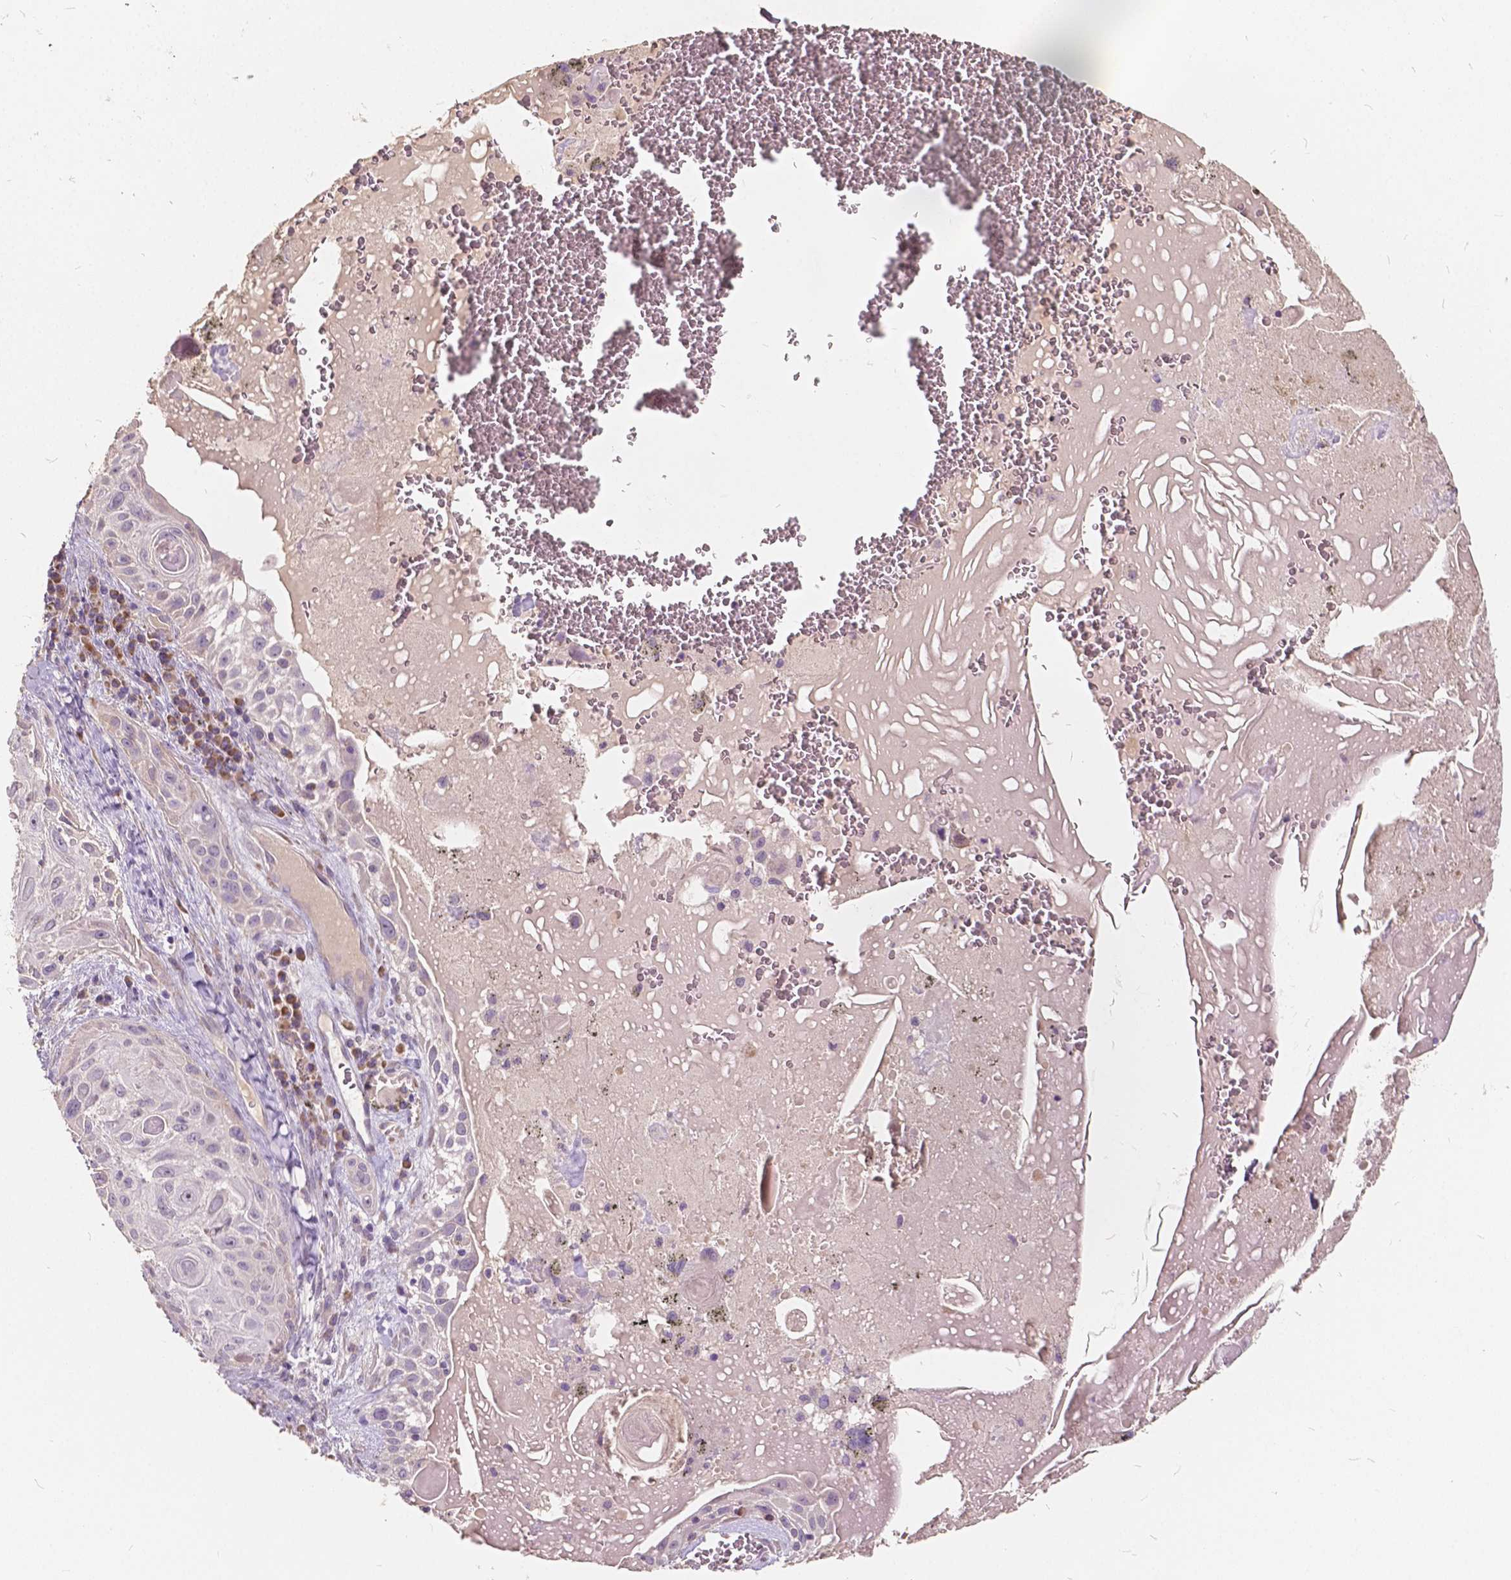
{"staining": {"intensity": "negative", "quantity": "none", "location": "none"}, "tissue": "lung cancer", "cell_type": "Tumor cells", "image_type": "cancer", "snomed": [{"axis": "morphology", "description": "Squamous cell carcinoma, NOS"}, {"axis": "topography", "description": "Lung"}], "caption": "Immunohistochemistry image of lung squamous cell carcinoma stained for a protein (brown), which reveals no expression in tumor cells.", "gene": "SLC7A8", "patient": {"sex": "male", "age": 79}}